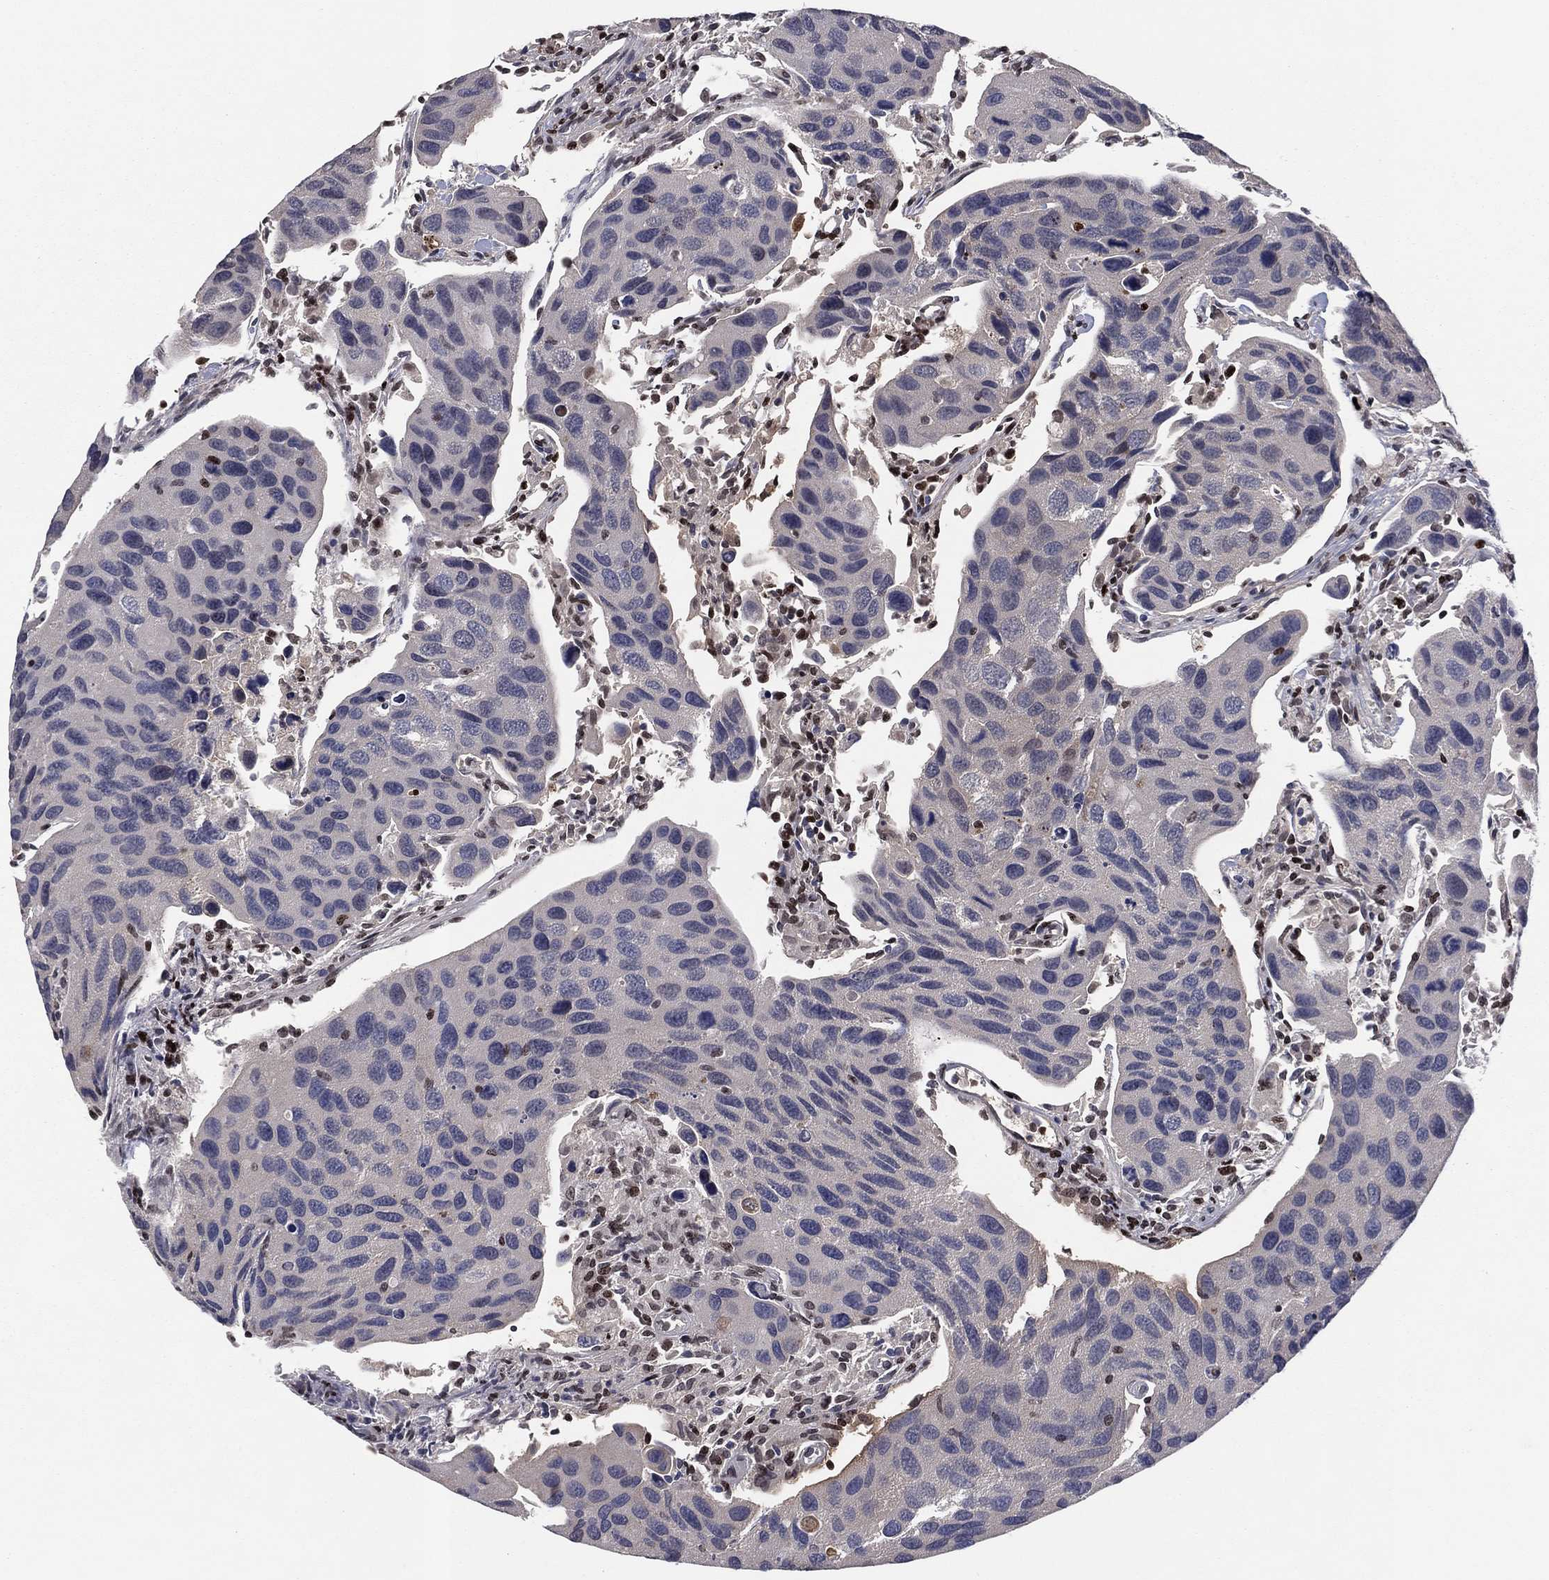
{"staining": {"intensity": "moderate", "quantity": "25%-75%", "location": "cytoplasmic/membranous,nuclear"}, "tissue": "urothelial cancer", "cell_type": "Tumor cells", "image_type": "cancer", "snomed": [{"axis": "morphology", "description": "Urothelial carcinoma, High grade"}, {"axis": "topography", "description": "Urinary bladder"}], "caption": "Urothelial cancer stained with immunohistochemistry reveals moderate cytoplasmic/membranous and nuclear positivity in about 25%-75% of tumor cells. (IHC, brightfield microscopy, high magnification).", "gene": "PSMA1", "patient": {"sex": "male", "age": 79}}